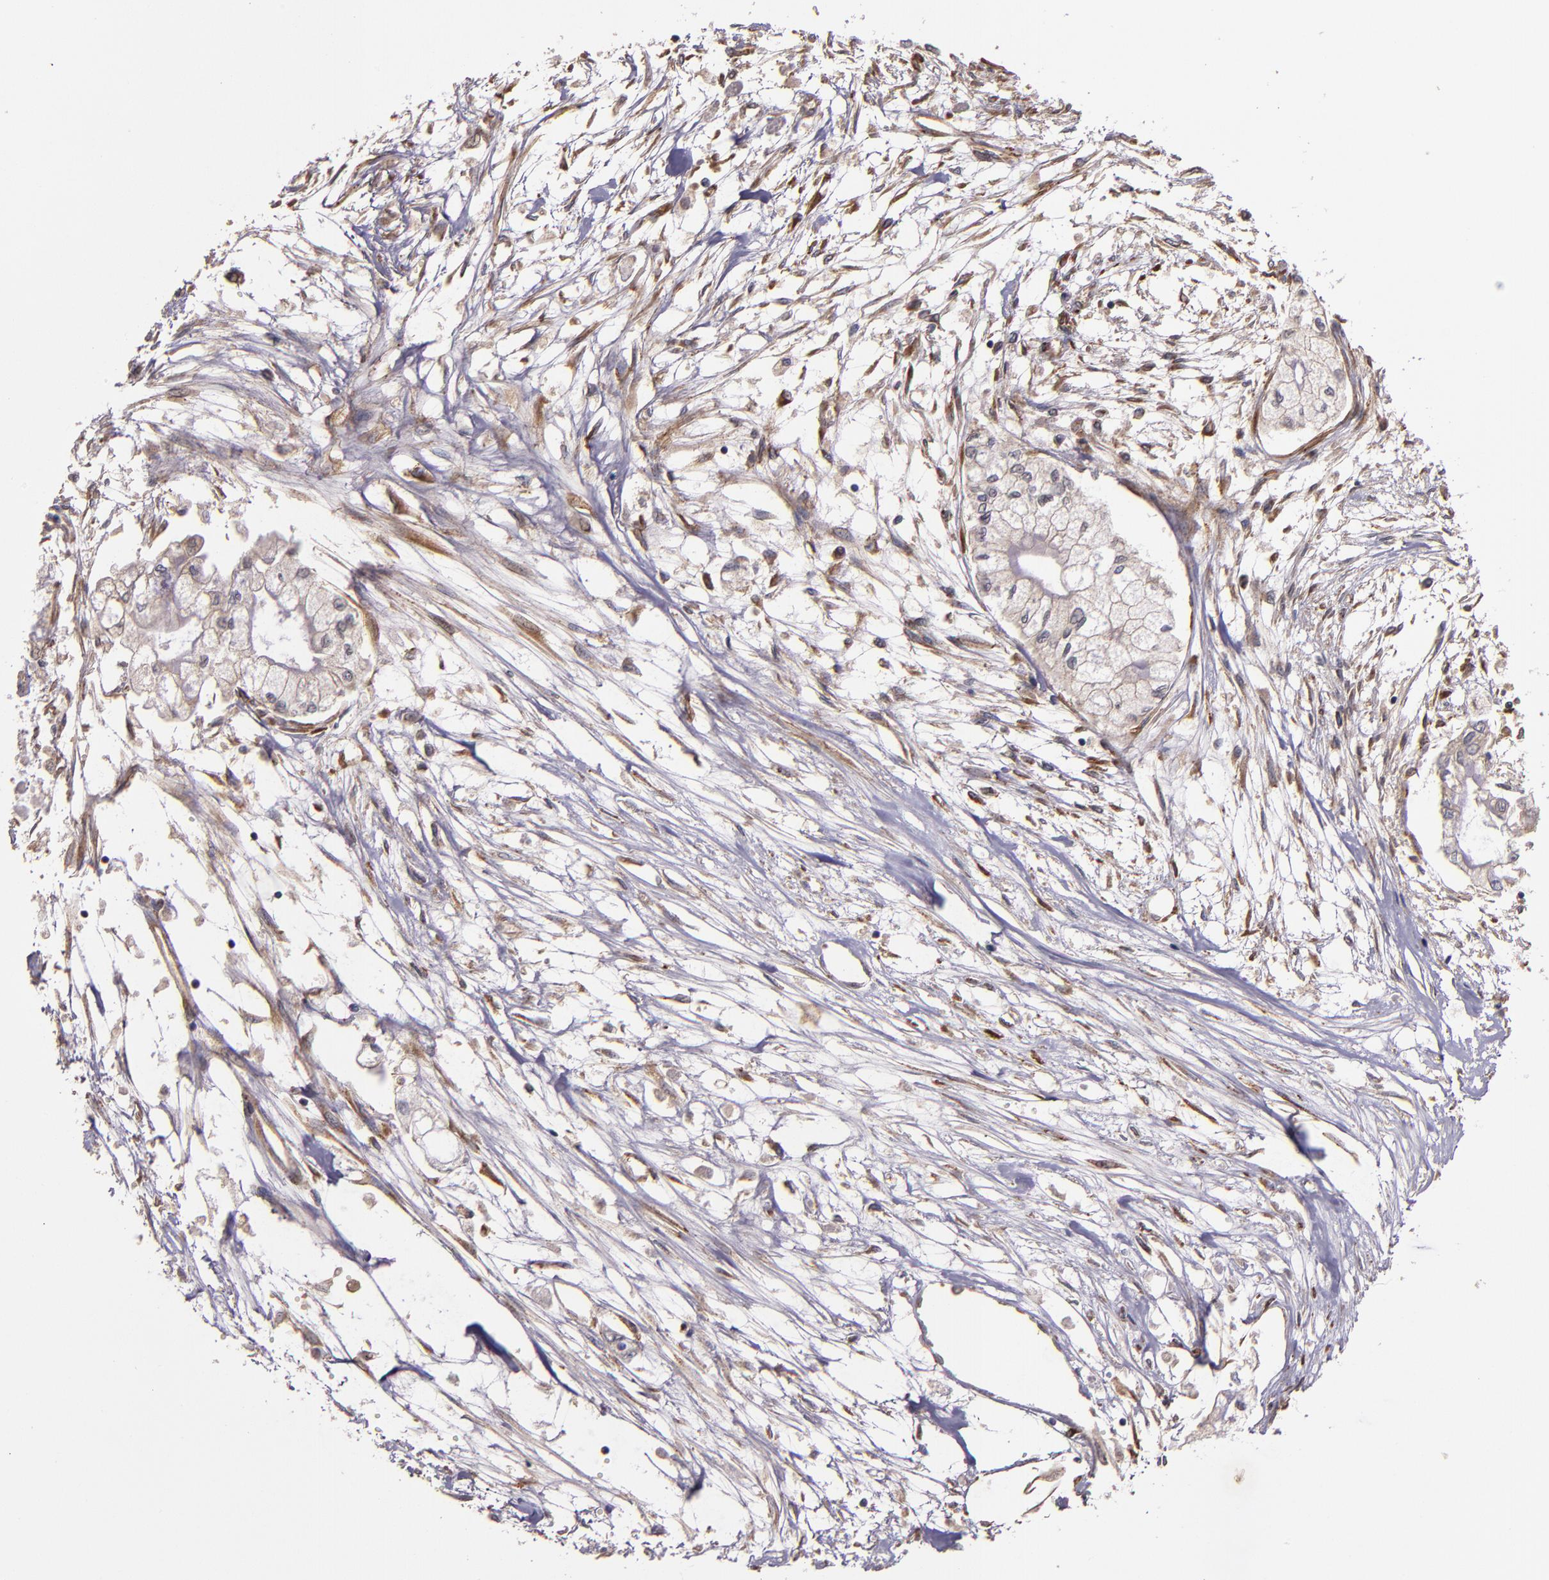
{"staining": {"intensity": "weak", "quantity": ">75%", "location": "cytoplasmic/membranous"}, "tissue": "pancreatic cancer", "cell_type": "Tumor cells", "image_type": "cancer", "snomed": [{"axis": "morphology", "description": "Adenocarcinoma, NOS"}, {"axis": "topography", "description": "Pancreas"}], "caption": "Weak cytoplasmic/membranous expression is present in approximately >75% of tumor cells in adenocarcinoma (pancreatic).", "gene": "PRAF2", "patient": {"sex": "male", "age": 79}}